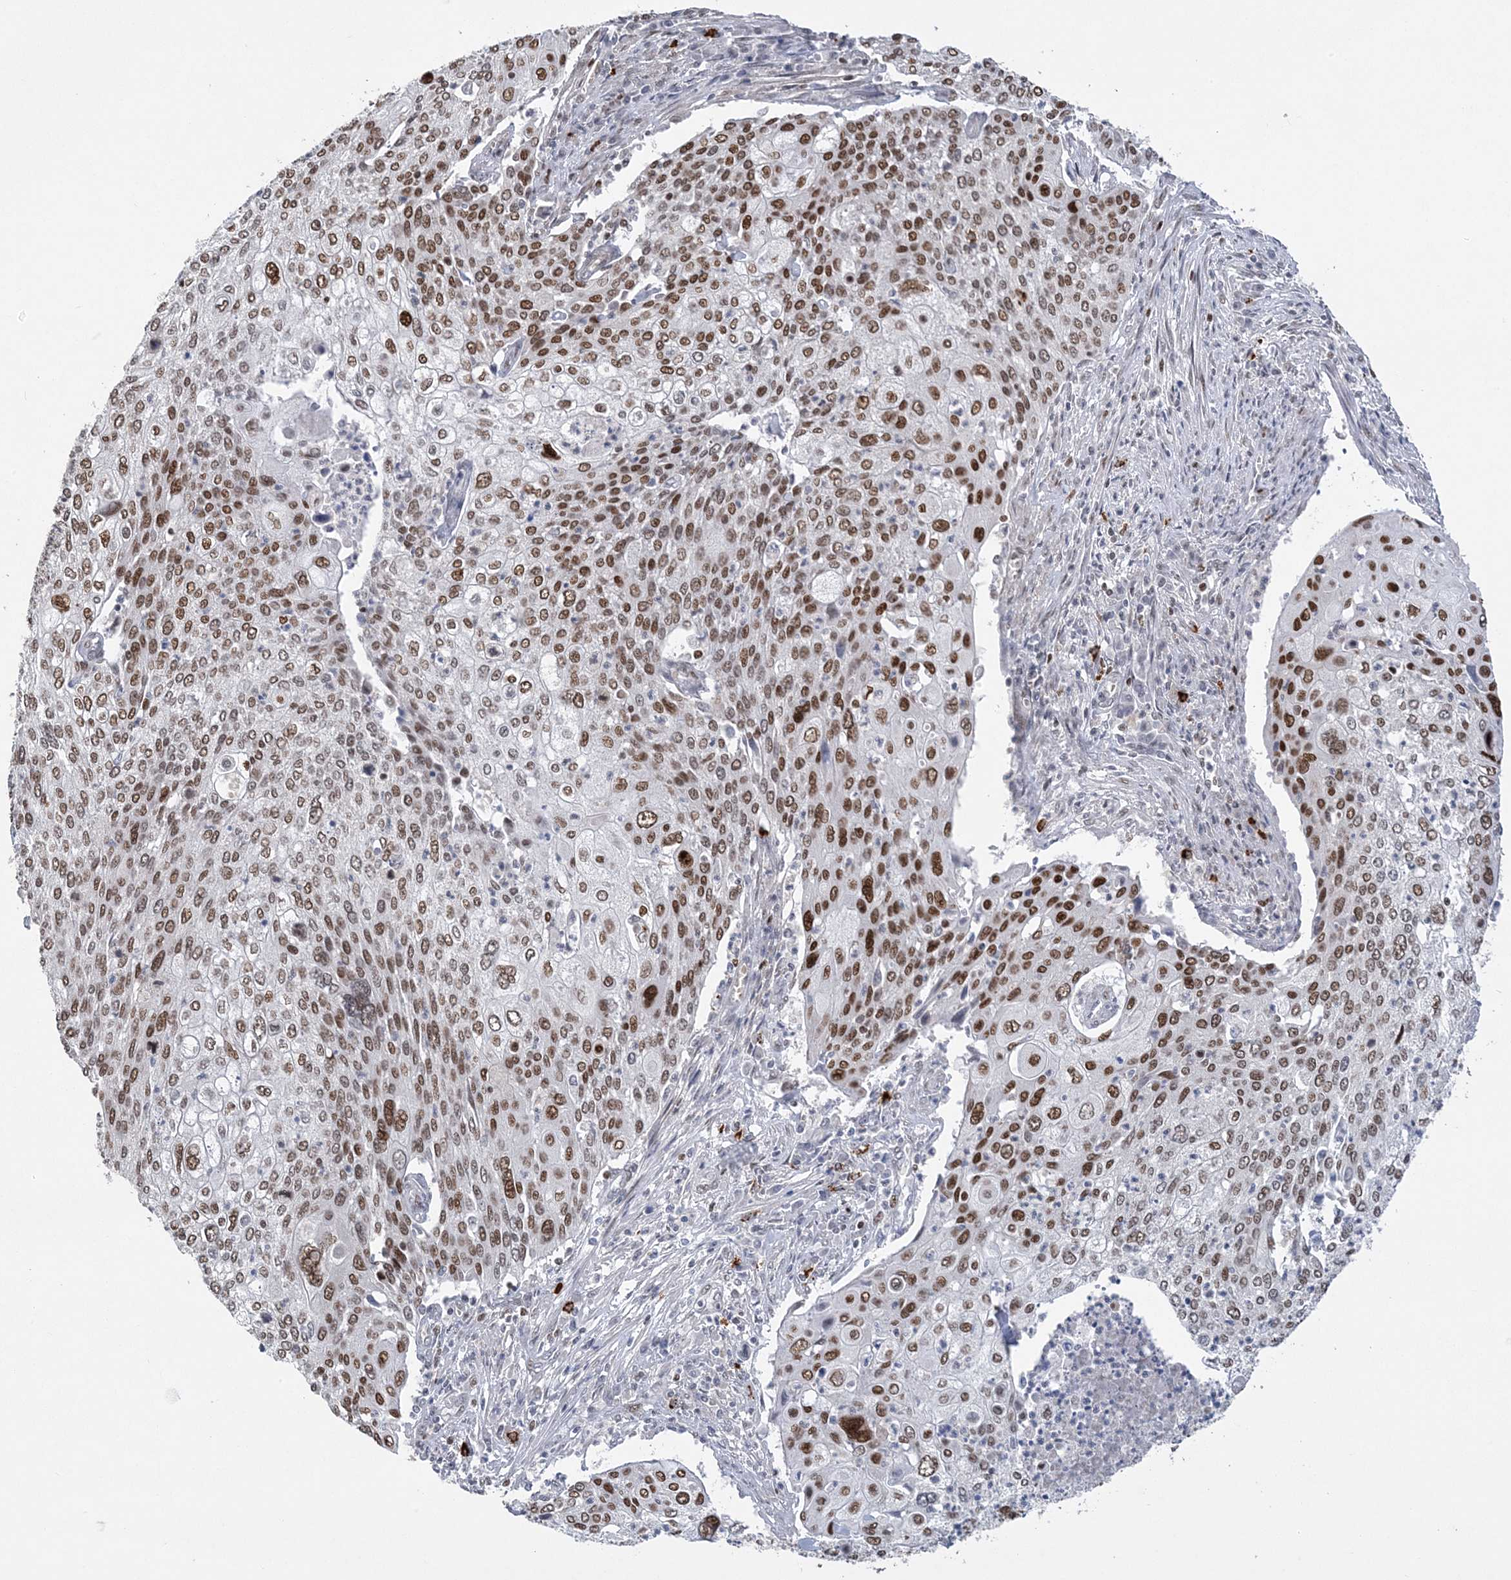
{"staining": {"intensity": "moderate", "quantity": ">75%", "location": "nuclear"}, "tissue": "cervical cancer", "cell_type": "Tumor cells", "image_type": "cancer", "snomed": [{"axis": "morphology", "description": "Squamous cell carcinoma, NOS"}, {"axis": "topography", "description": "Cervix"}], "caption": "Squamous cell carcinoma (cervical) tissue demonstrates moderate nuclear staining in about >75% of tumor cells, visualized by immunohistochemistry.", "gene": "ZBTB7A", "patient": {"sex": "female", "age": 40}}